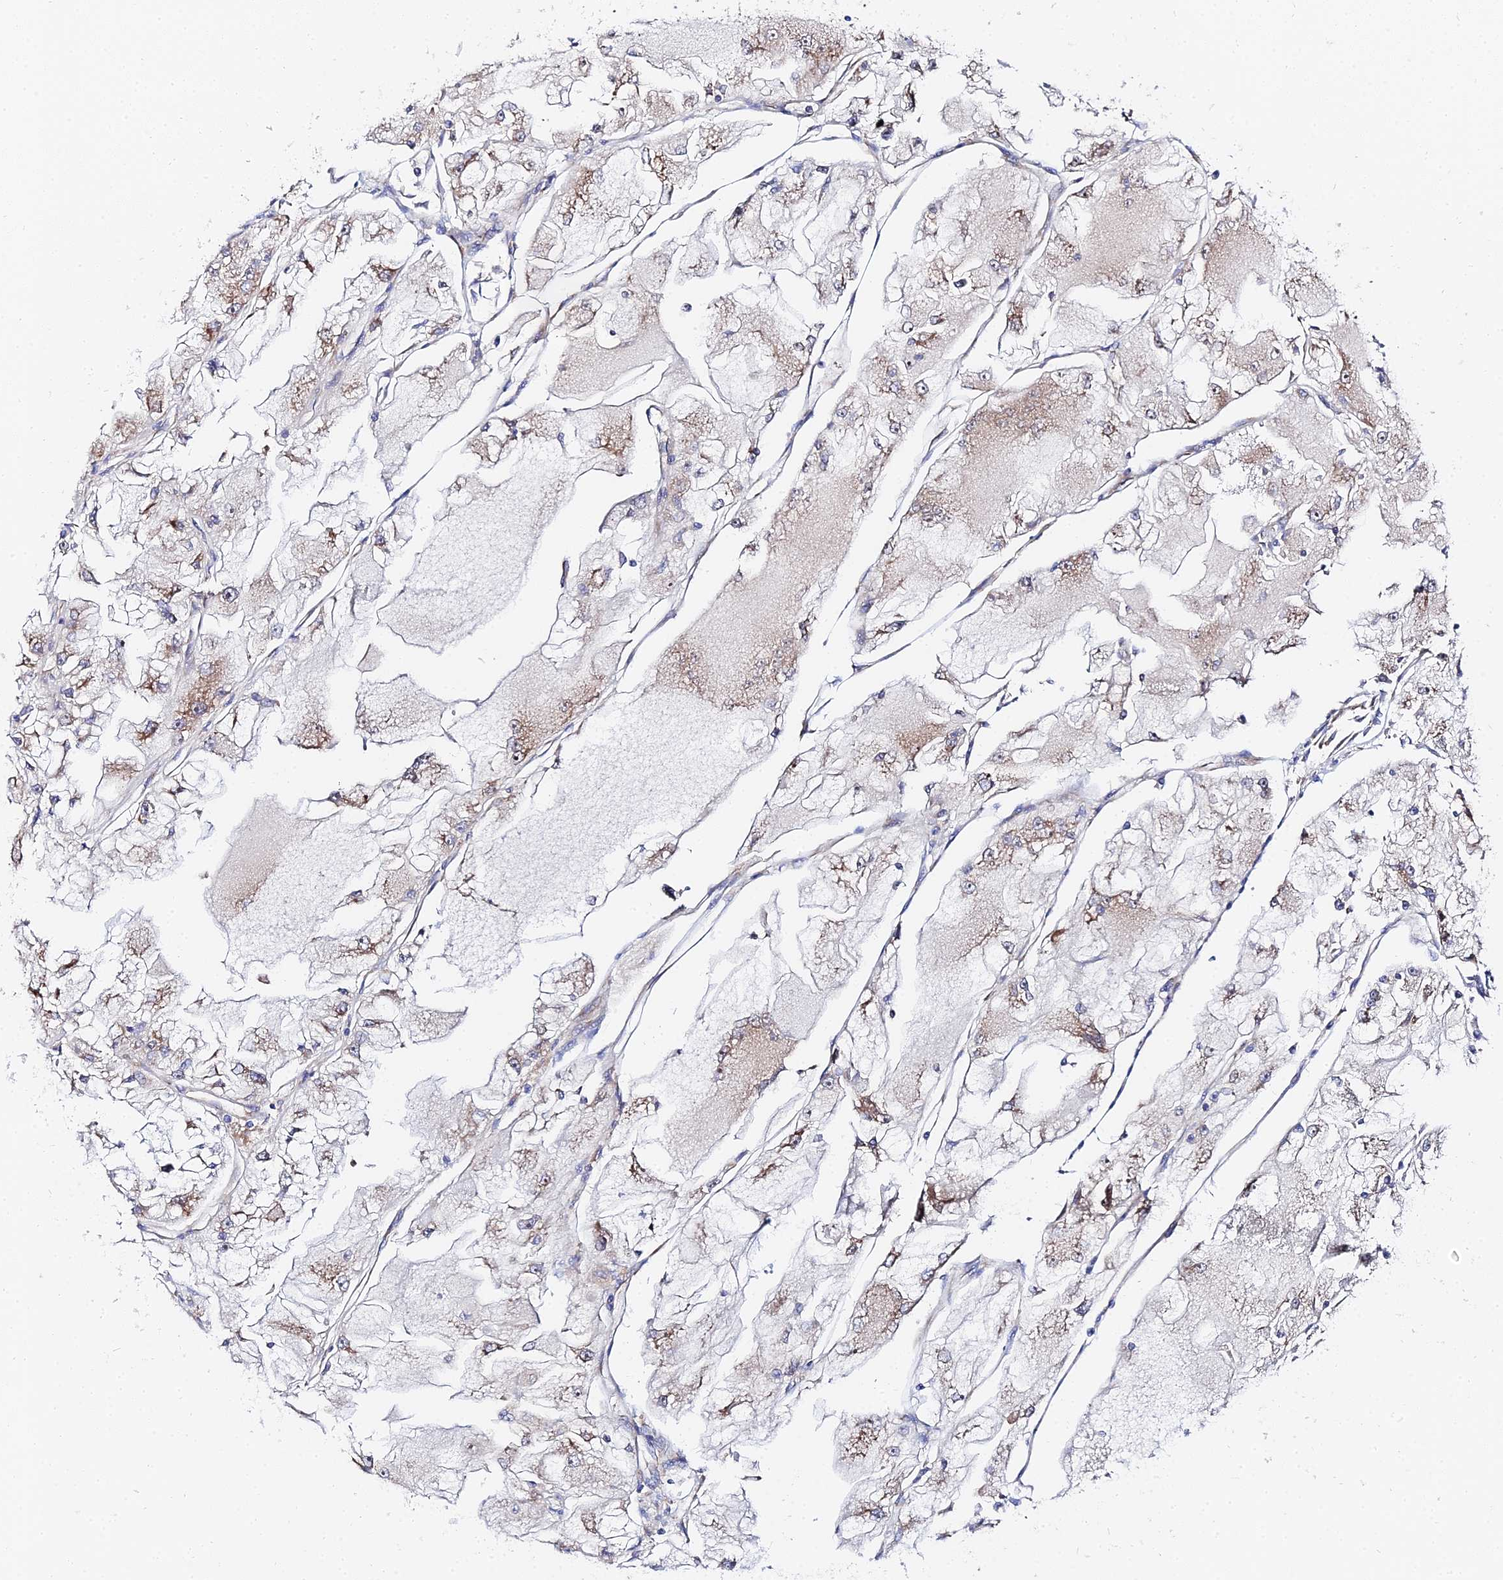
{"staining": {"intensity": "moderate", "quantity": "25%-75%", "location": "cytoplasmic/membranous"}, "tissue": "renal cancer", "cell_type": "Tumor cells", "image_type": "cancer", "snomed": [{"axis": "morphology", "description": "Adenocarcinoma, NOS"}, {"axis": "topography", "description": "Kidney"}], "caption": "Brown immunohistochemical staining in renal adenocarcinoma displays moderate cytoplasmic/membranous staining in about 25%-75% of tumor cells. (brown staining indicates protein expression, while blue staining denotes nuclei).", "gene": "PTTG1", "patient": {"sex": "female", "age": 72}}